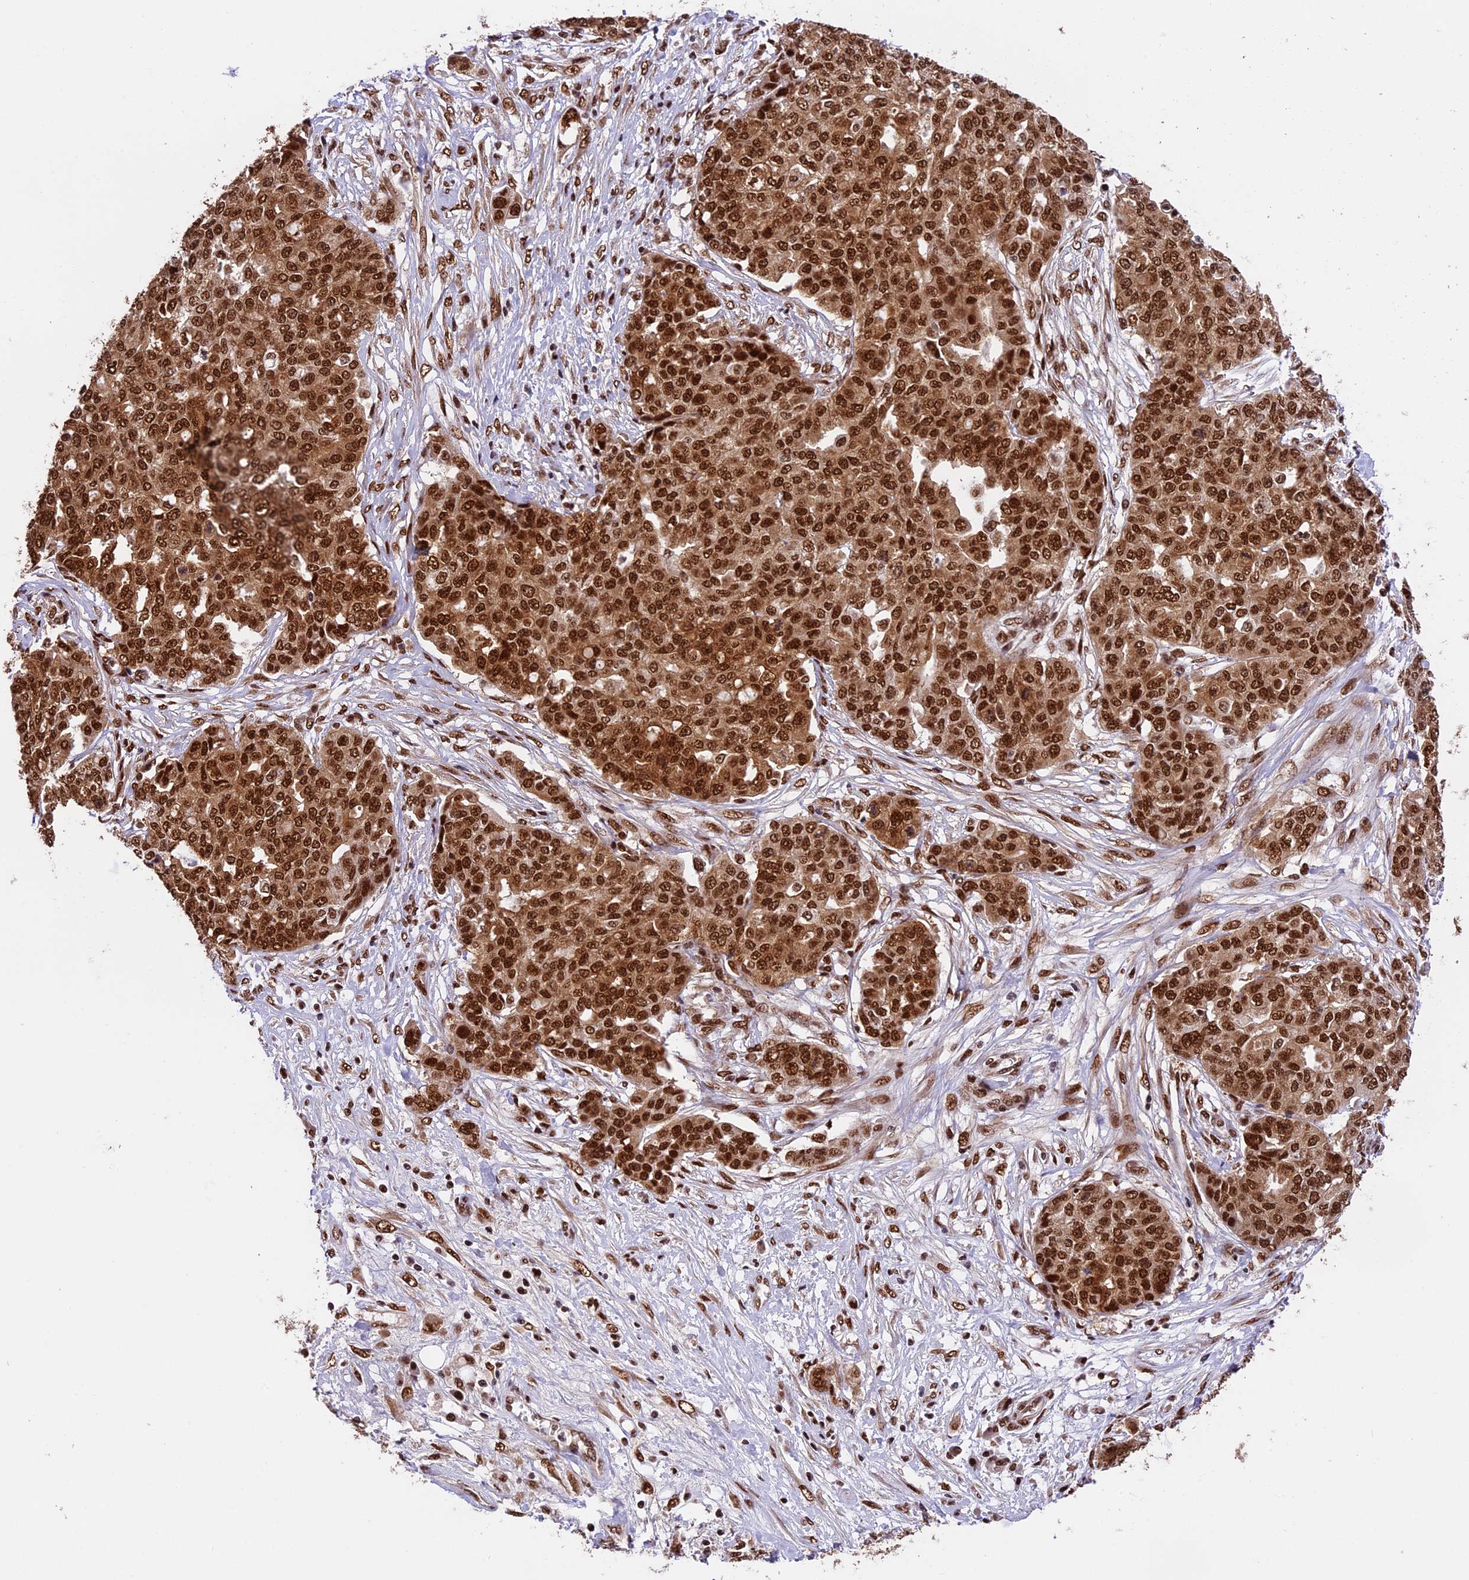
{"staining": {"intensity": "strong", "quantity": ">75%", "location": "cytoplasmic/membranous,nuclear"}, "tissue": "ovarian cancer", "cell_type": "Tumor cells", "image_type": "cancer", "snomed": [{"axis": "morphology", "description": "Cystadenocarcinoma, serous, NOS"}, {"axis": "topography", "description": "Soft tissue"}, {"axis": "topography", "description": "Ovary"}], "caption": "A photomicrograph showing strong cytoplasmic/membranous and nuclear expression in about >75% of tumor cells in serous cystadenocarcinoma (ovarian), as visualized by brown immunohistochemical staining.", "gene": "RAMAC", "patient": {"sex": "female", "age": 57}}